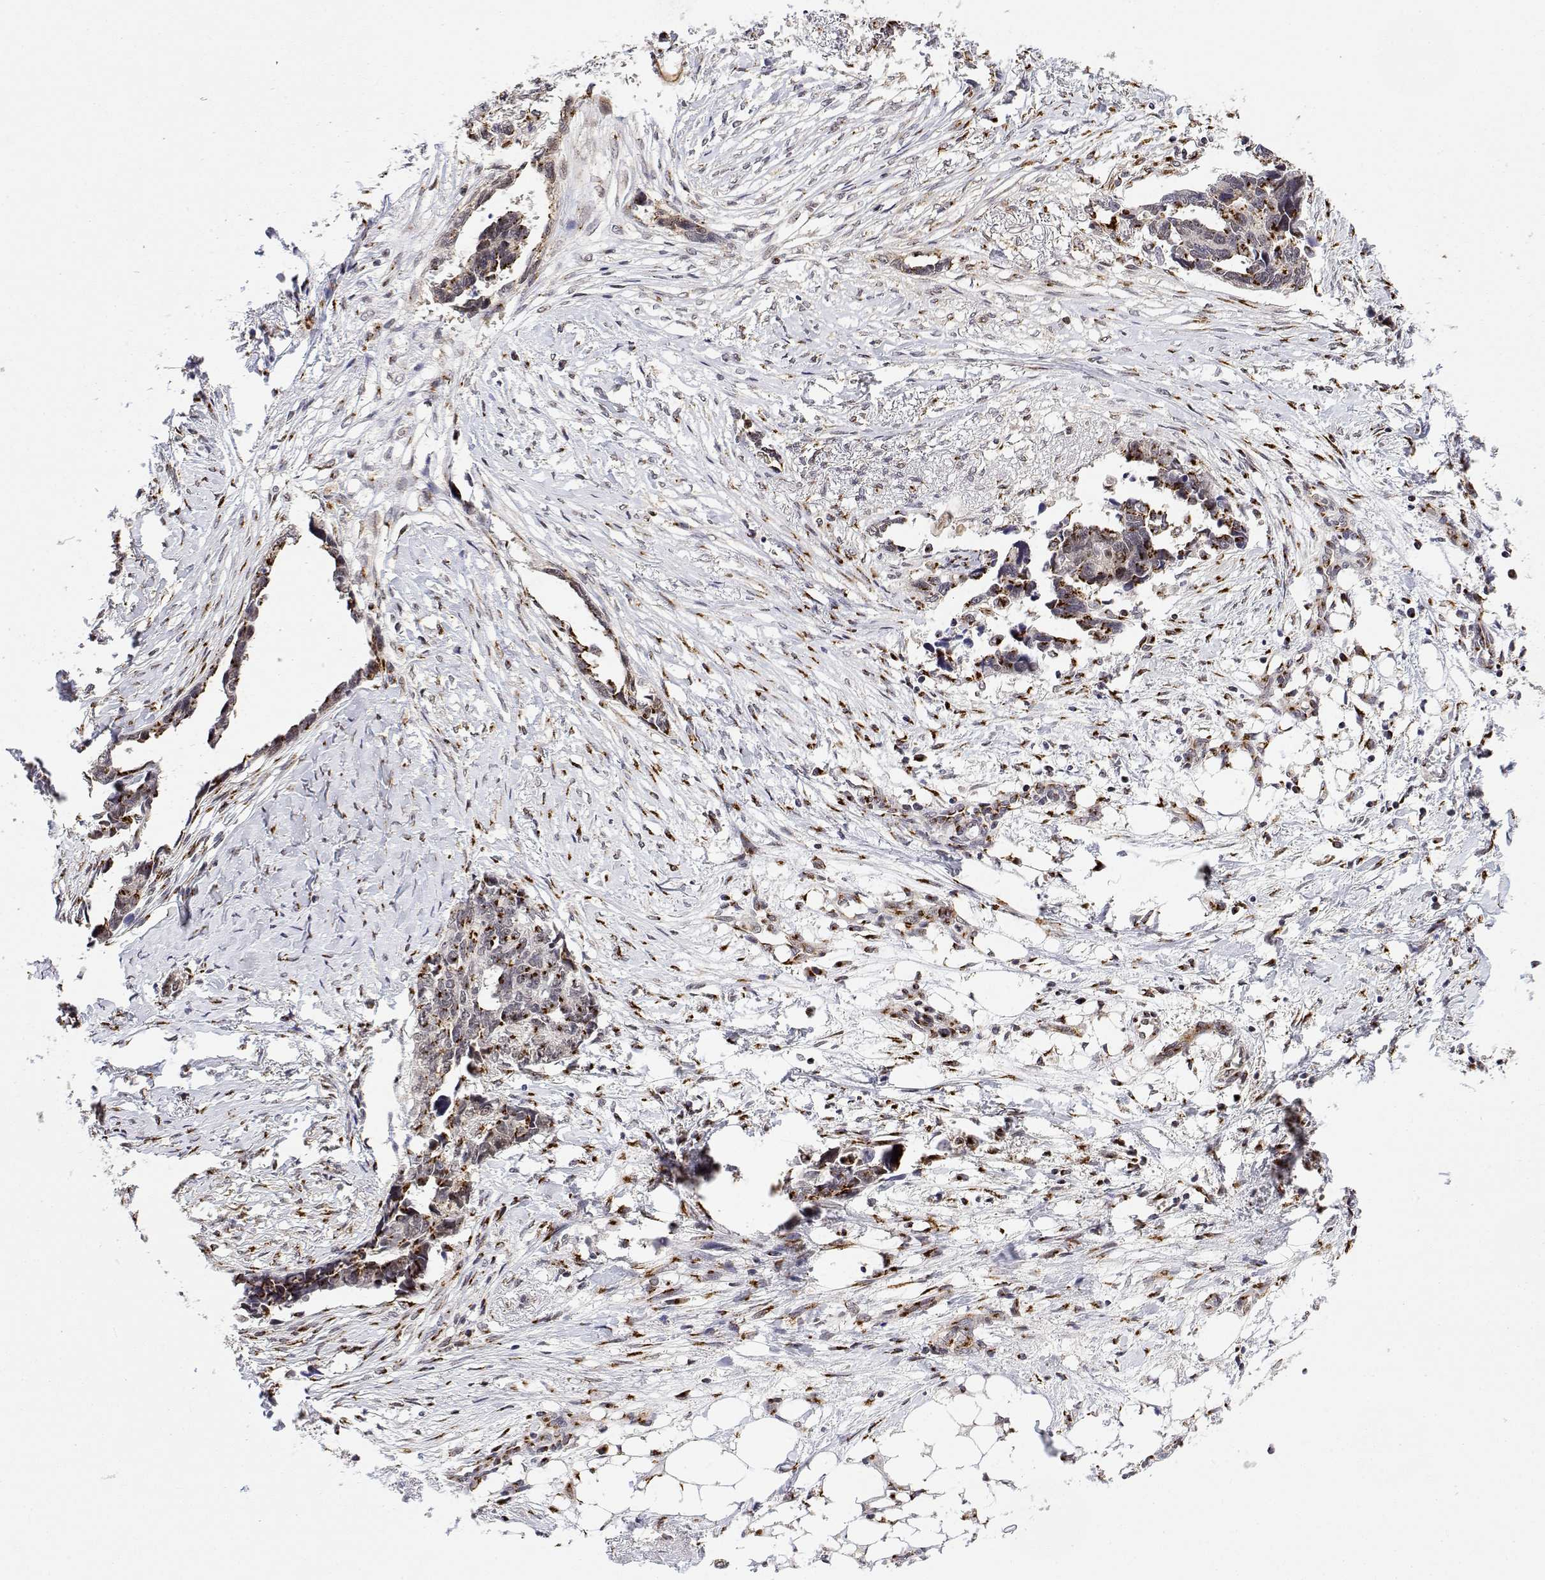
{"staining": {"intensity": "moderate", "quantity": ">75%", "location": "cytoplasmic/membranous"}, "tissue": "ovarian cancer", "cell_type": "Tumor cells", "image_type": "cancer", "snomed": [{"axis": "morphology", "description": "Cystadenocarcinoma, serous, NOS"}, {"axis": "topography", "description": "Ovary"}], "caption": "Ovarian cancer (serous cystadenocarcinoma) stained with immunohistochemistry shows moderate cytoplasmic/membranous expression in about >75% of tumor cells.", "gene": "YIPF3", "patient": {"sex": "female", "age": 69}}